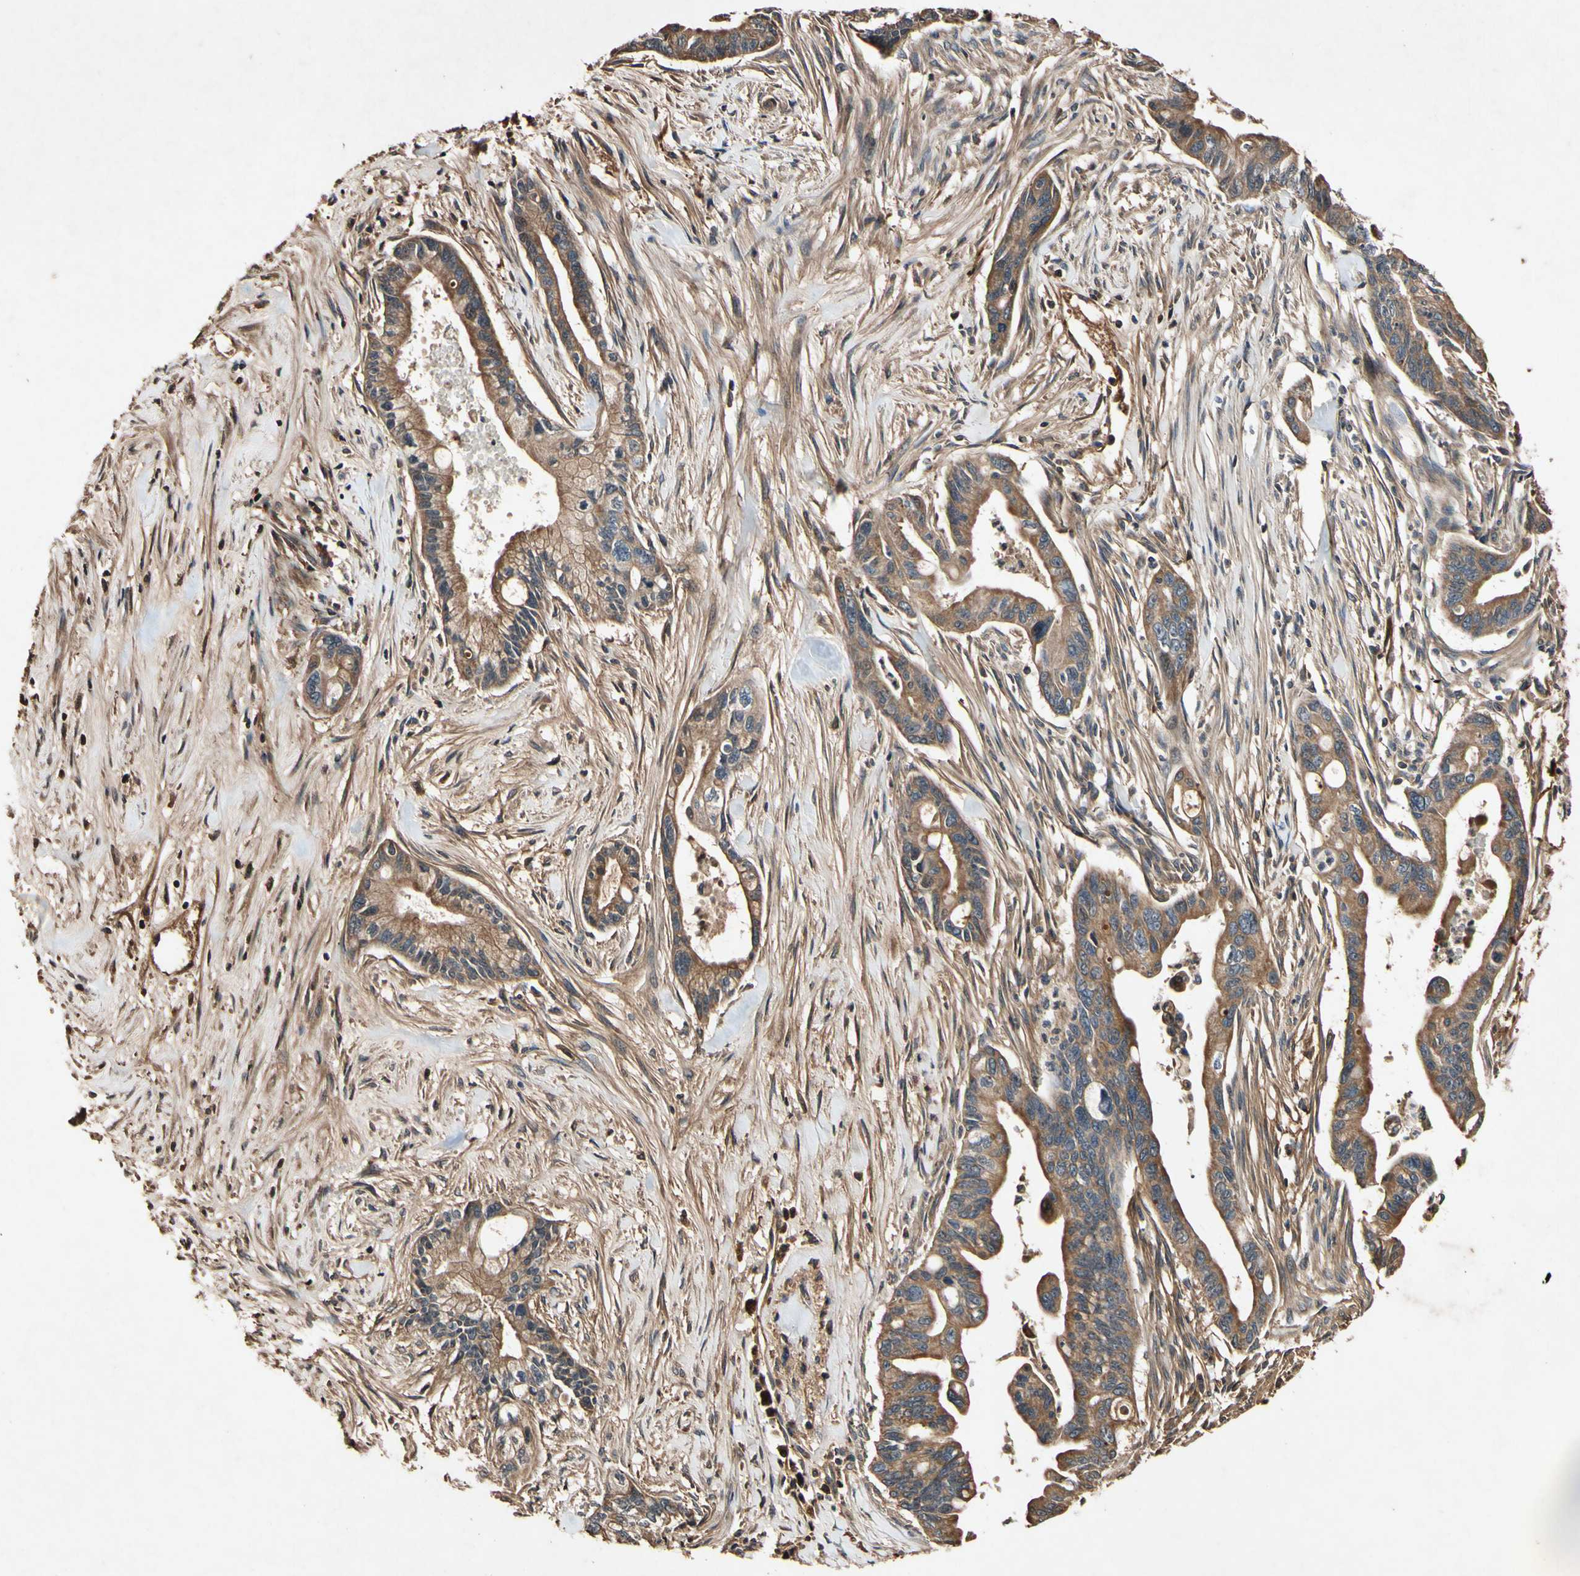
{"staining": {"intensity": "moderate", "quantity": ">75%", "location": "cytoplasmic/membranous"}, "tissue": "pancreatic cancer", "cell_type": "Tumor cells", "image_type": "cancer", "snomed": [{"axis": "morphology", "description": "Adenocarcinoma, NOS"}, {"axis": "topography", "description": "Pancreas"}], "caption": "Tumor cells reveal medium levels of moderate cytoplasmic/membranous staining in about >75% of cells in pancreatic adenocarcinoma.", "gene": "PLAT", "patient": {"sex": "male", "age": 70}}